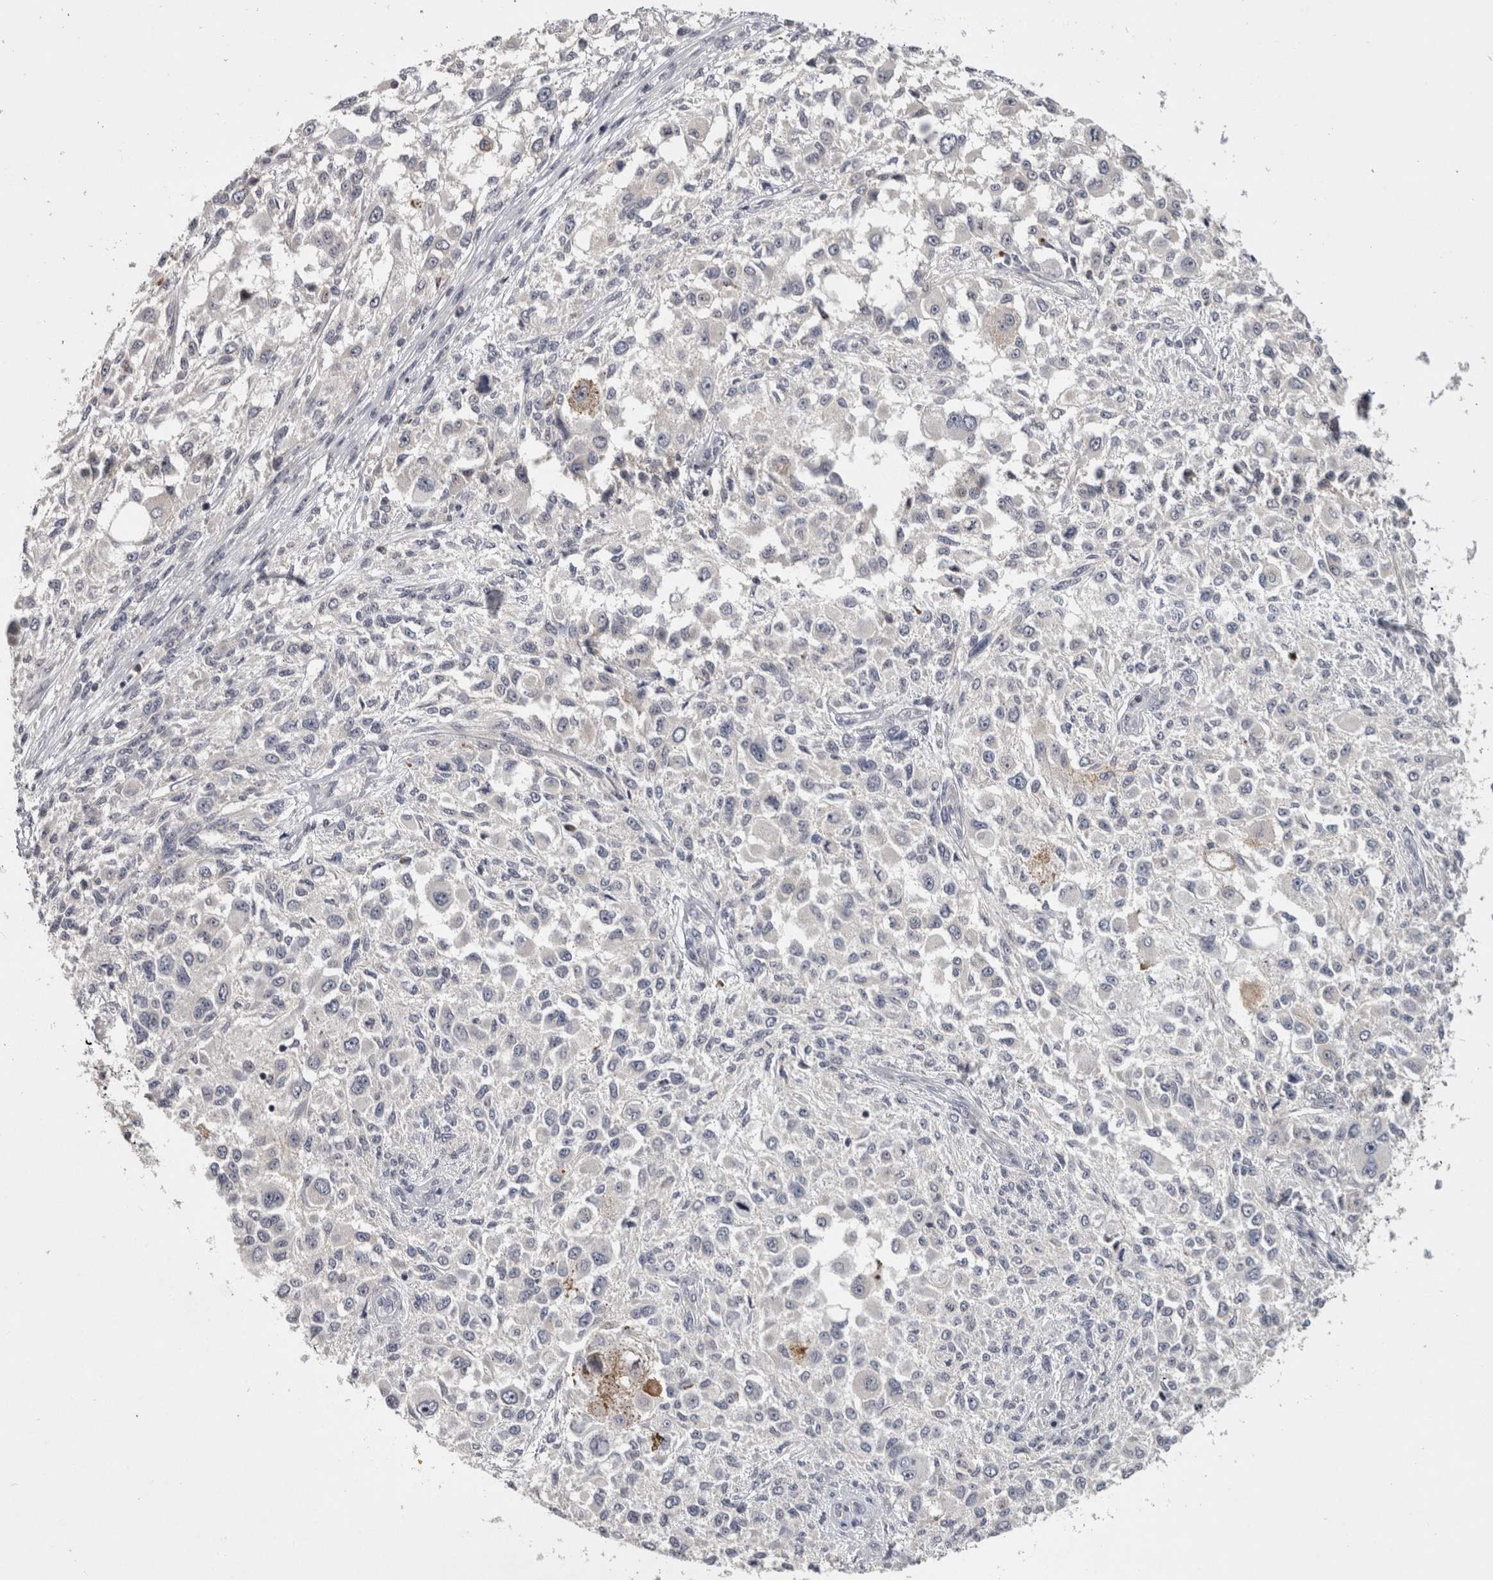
{"staining": {"intensity": "negative", "quantity": "none", "location": "none"}, "tissue": "melanoma", "cell_type": "Tumor cells", "image_type": "cancer", "snomed": [{"axis": "morphology", "description": "Necrosis, NOS"}, {"axis": "morphology", "description": "Malignant melanoma, NOS"}, {"axis": "topography", "description": "Skin"}], "caption": "Micrograph shows no significant protein staining in tumor cells of melanoma.", "gene": "ACAT2", "patient": {"sex": "female", "age": 87}}